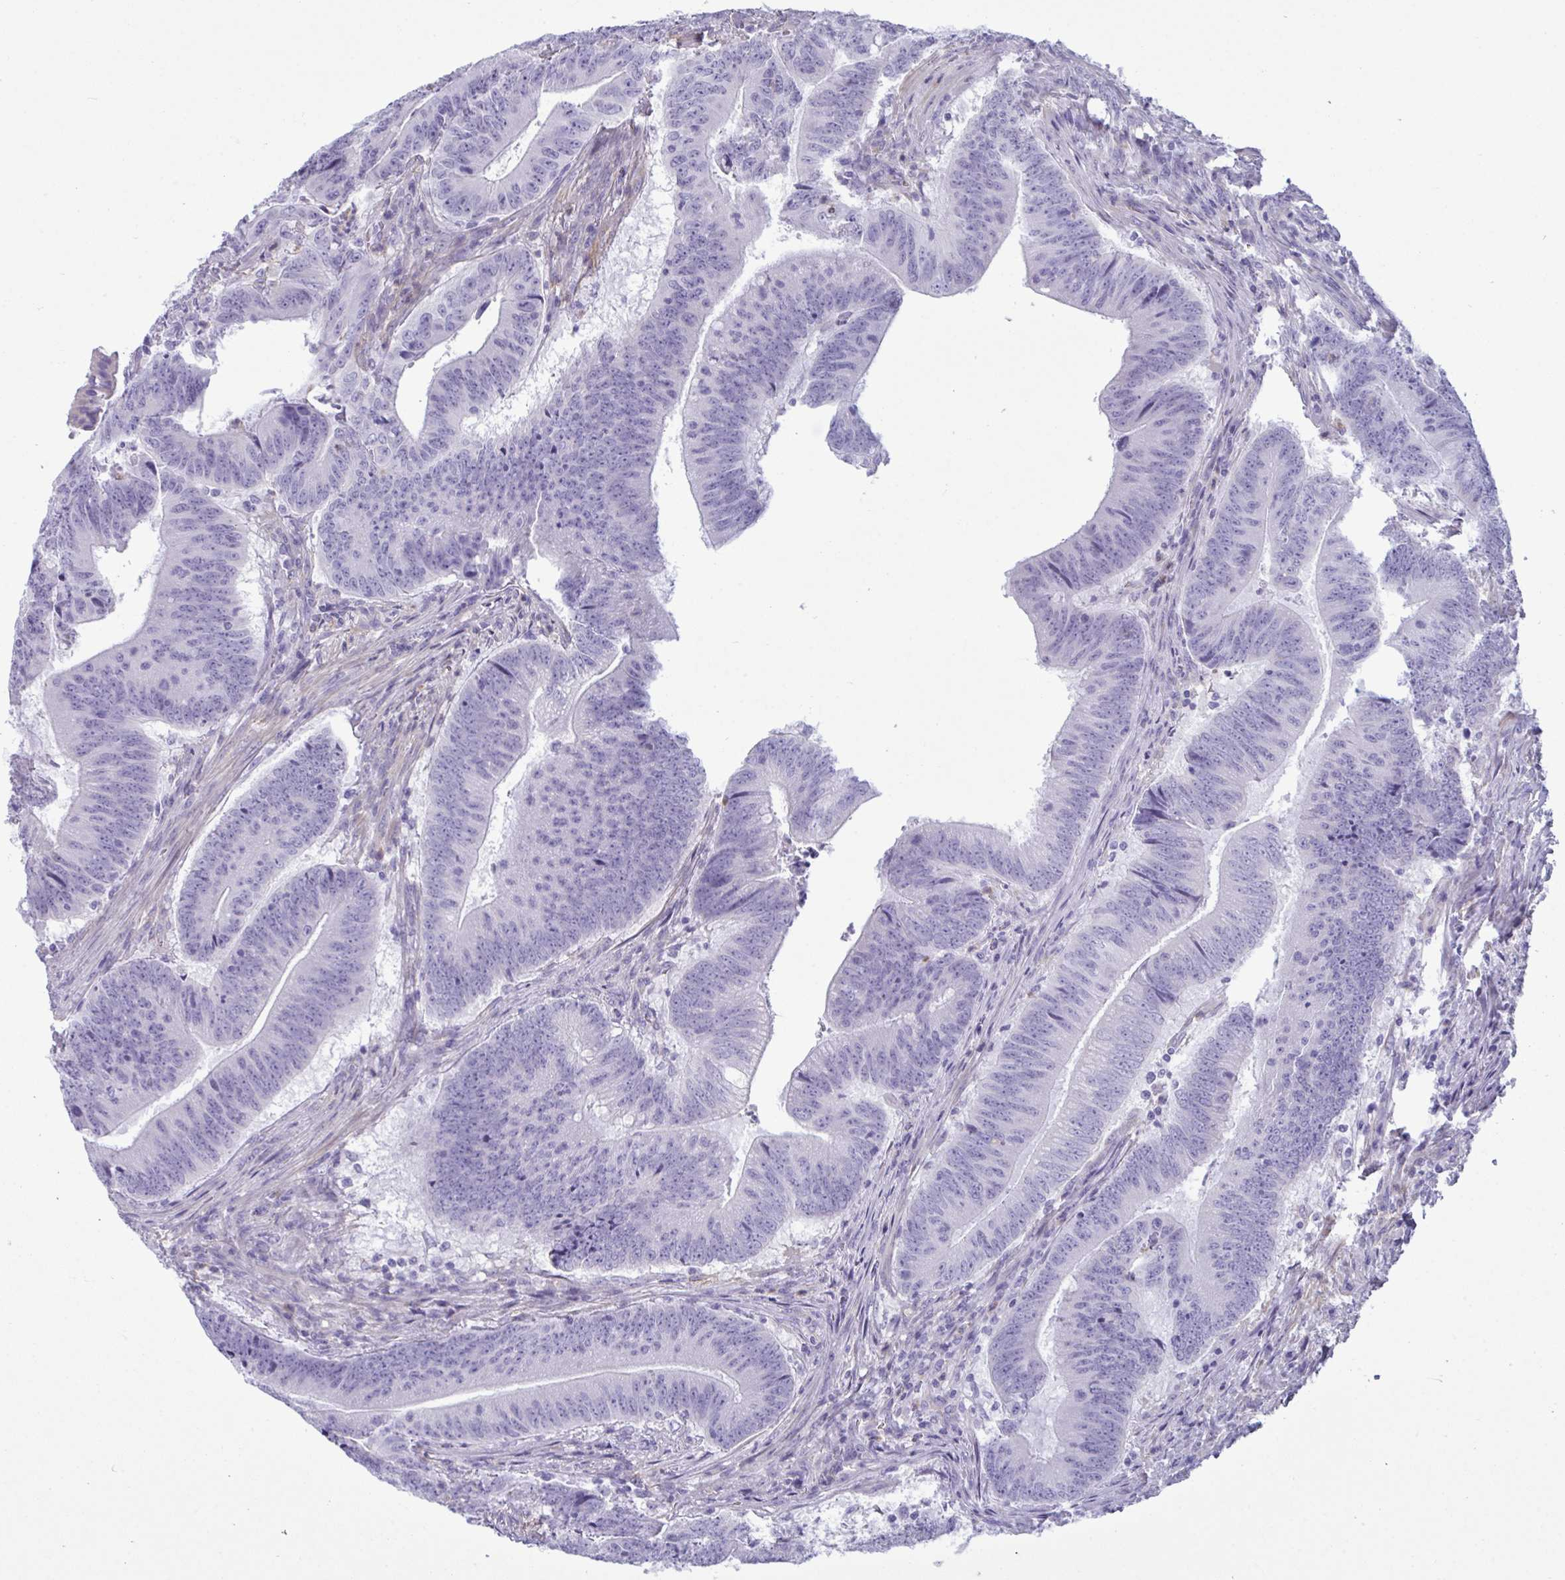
{"staining": {"intensity": "negative", "quantity": "none", "location": "none"}, "tissue": "colorectal cancer", "cell_type": "Tumor cells", "image_type": "cancer", "snomed": [{"axis": "morphology", "description": "Adenocarcinoma, NOS"}, {"axis": "topography", "description": "Colon"}], "caption": "Human colorectal adenocarcinoma stained for a protein using IHC shows no expression in tumor cells.", "gene": "MYH10", "patient": {"sex": "female", "age": 87}}